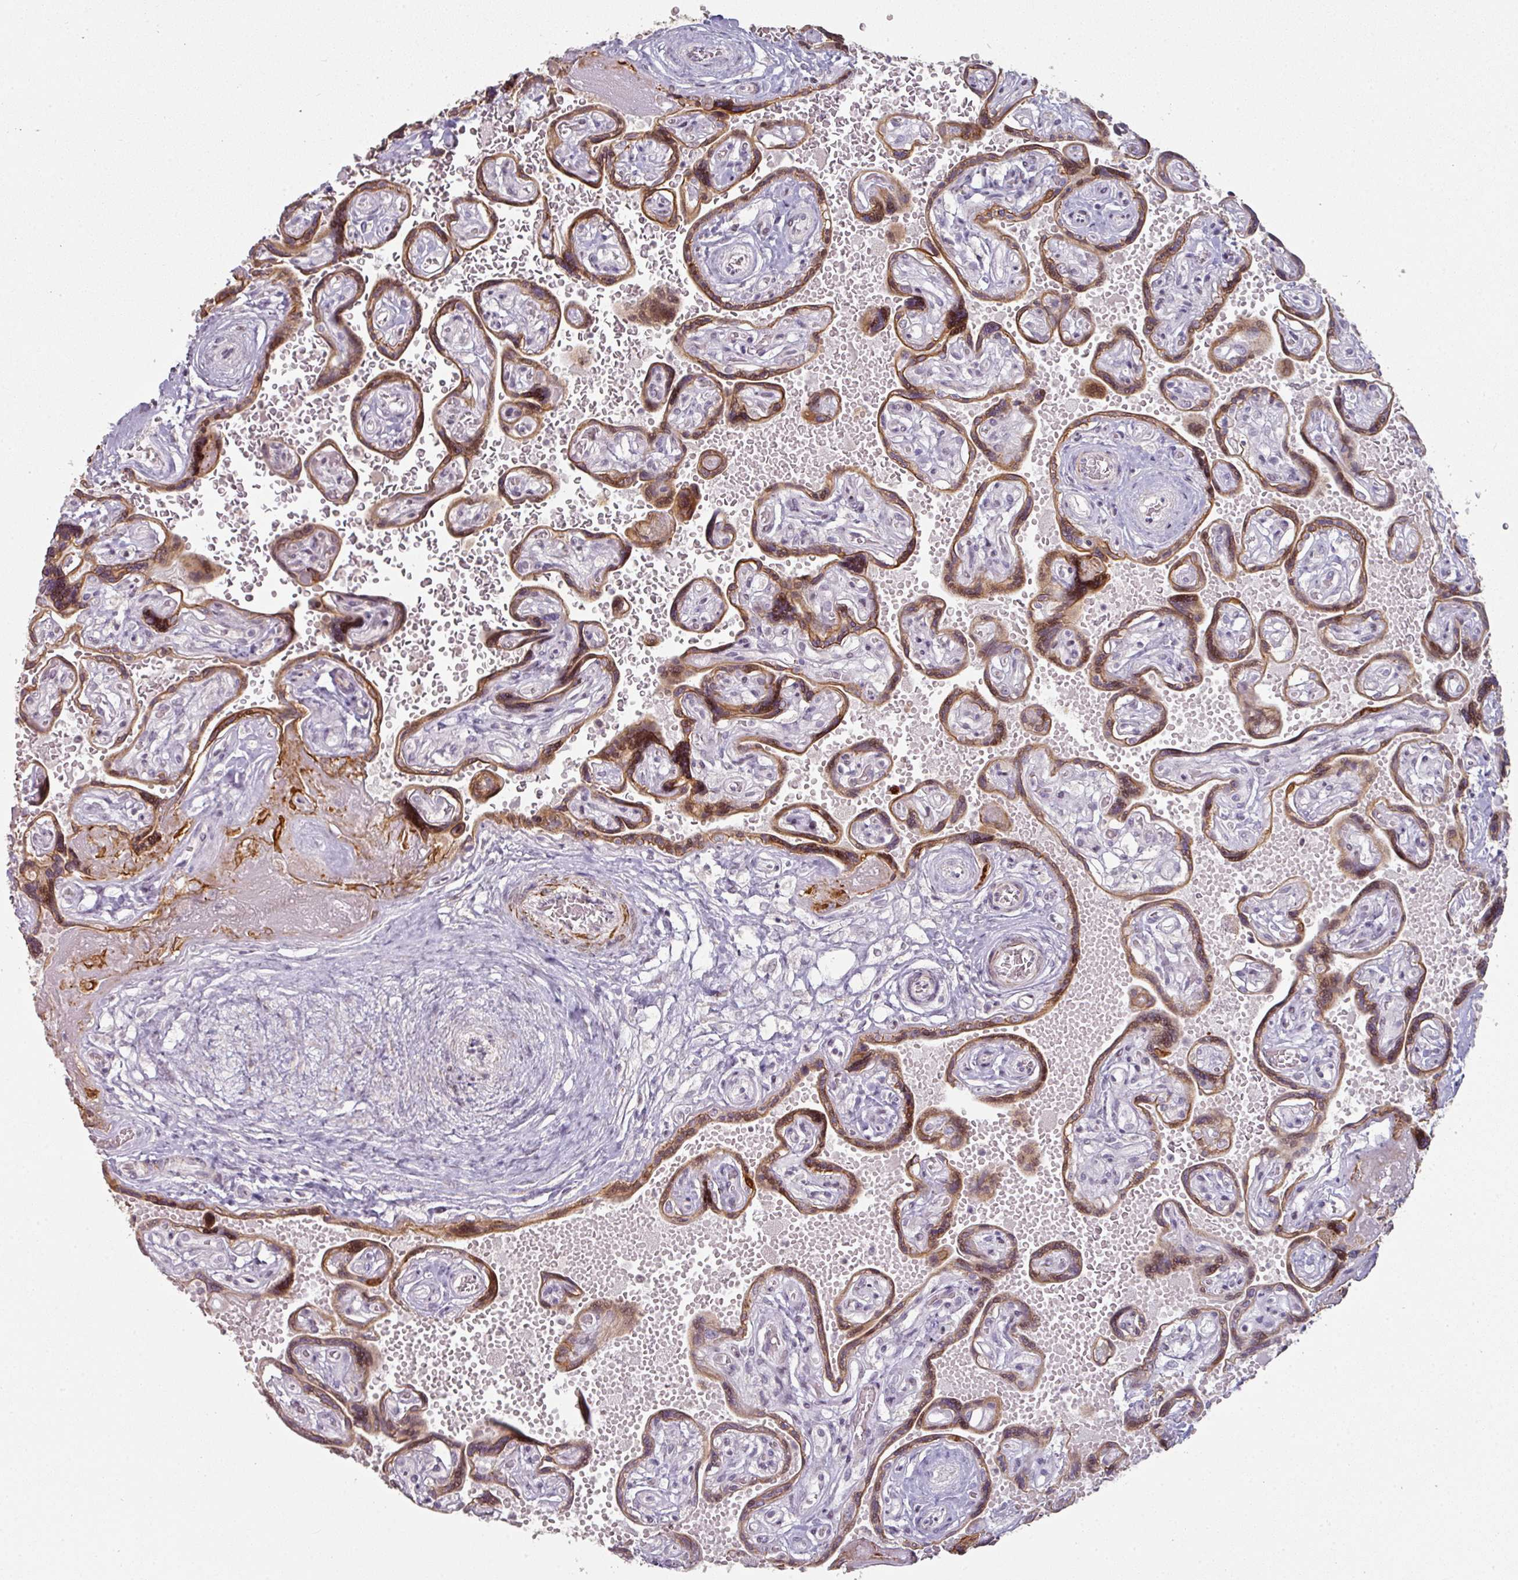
{"staining": {"intensity": "strong", "quantity": ">75%", "location": "cytoplasmic/membranous"}, "tissue": "placenta", "cell_type": "Trophoblastic cells", "image_type": "normal", "snomed": [{"axis": "morphology", "description": "Normal tissue, NOS"}, {"axis": "topography", "description": "Placenta"}], "caption": "Protein staining of unremarkable placenta displays strong cytoplasmic/membranous positivity in approximately >75% of trophoblastic cells.", "gene": "GTF2H3", "patient": {"sex": "female", "age": 32}}